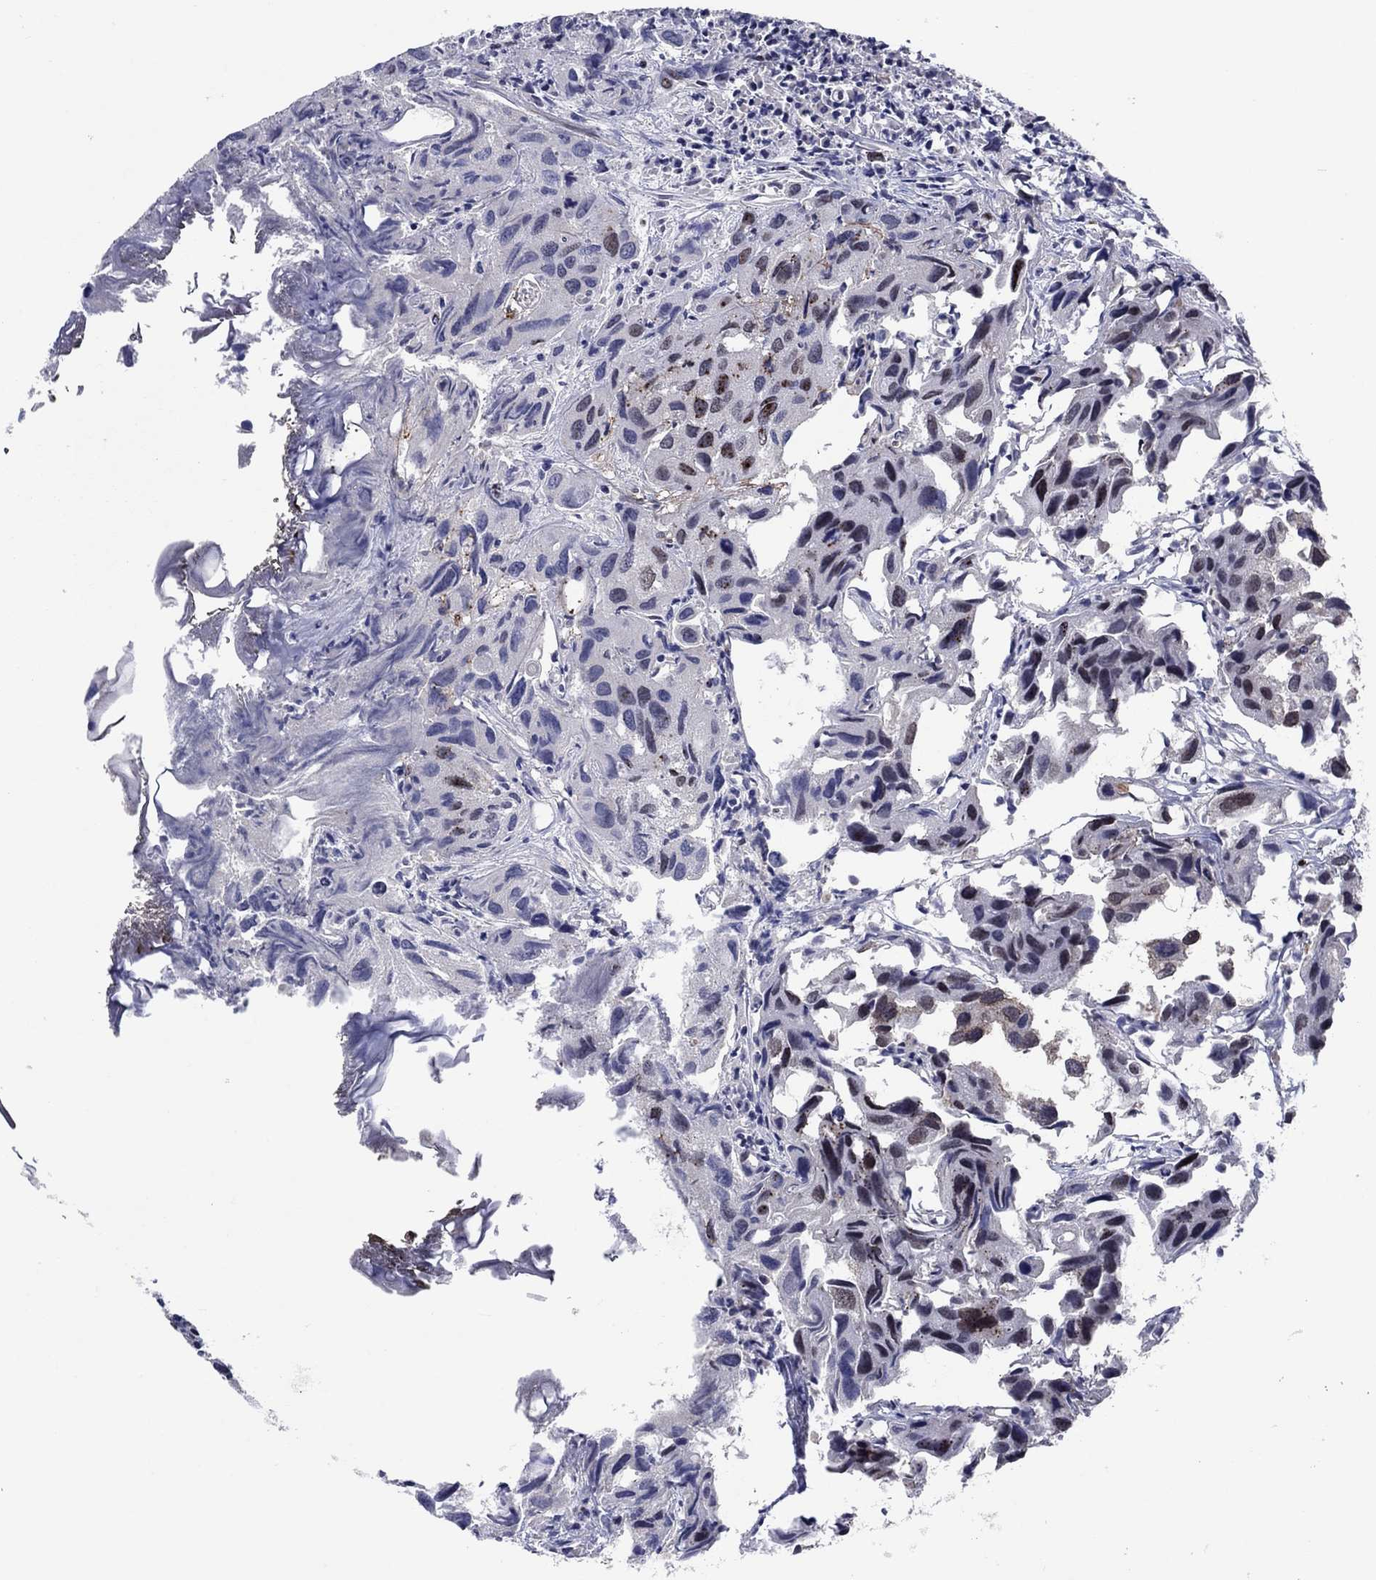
{"staining": {"intensity": "moderate", "quantity": "<25%", "location": "nuclear"}, "tissue": "urothelial cancer", "cell_type": "Tumor cells", "image_type": "cancer", "snomed": [{"axis": "morphology", "description": "Urothelial carcinoma, High grade"}, {"axis": "topography", "description": "Urinary bladder"}], "caption": "Approximately <25% of tumor cells in human urothelial carcinoma (high-grade) display moderate nuclear protein staining as visualized by brown immunohistochemical staining.", "gene": "TYMS", "patient": {"sex": "male", "age": 79}}